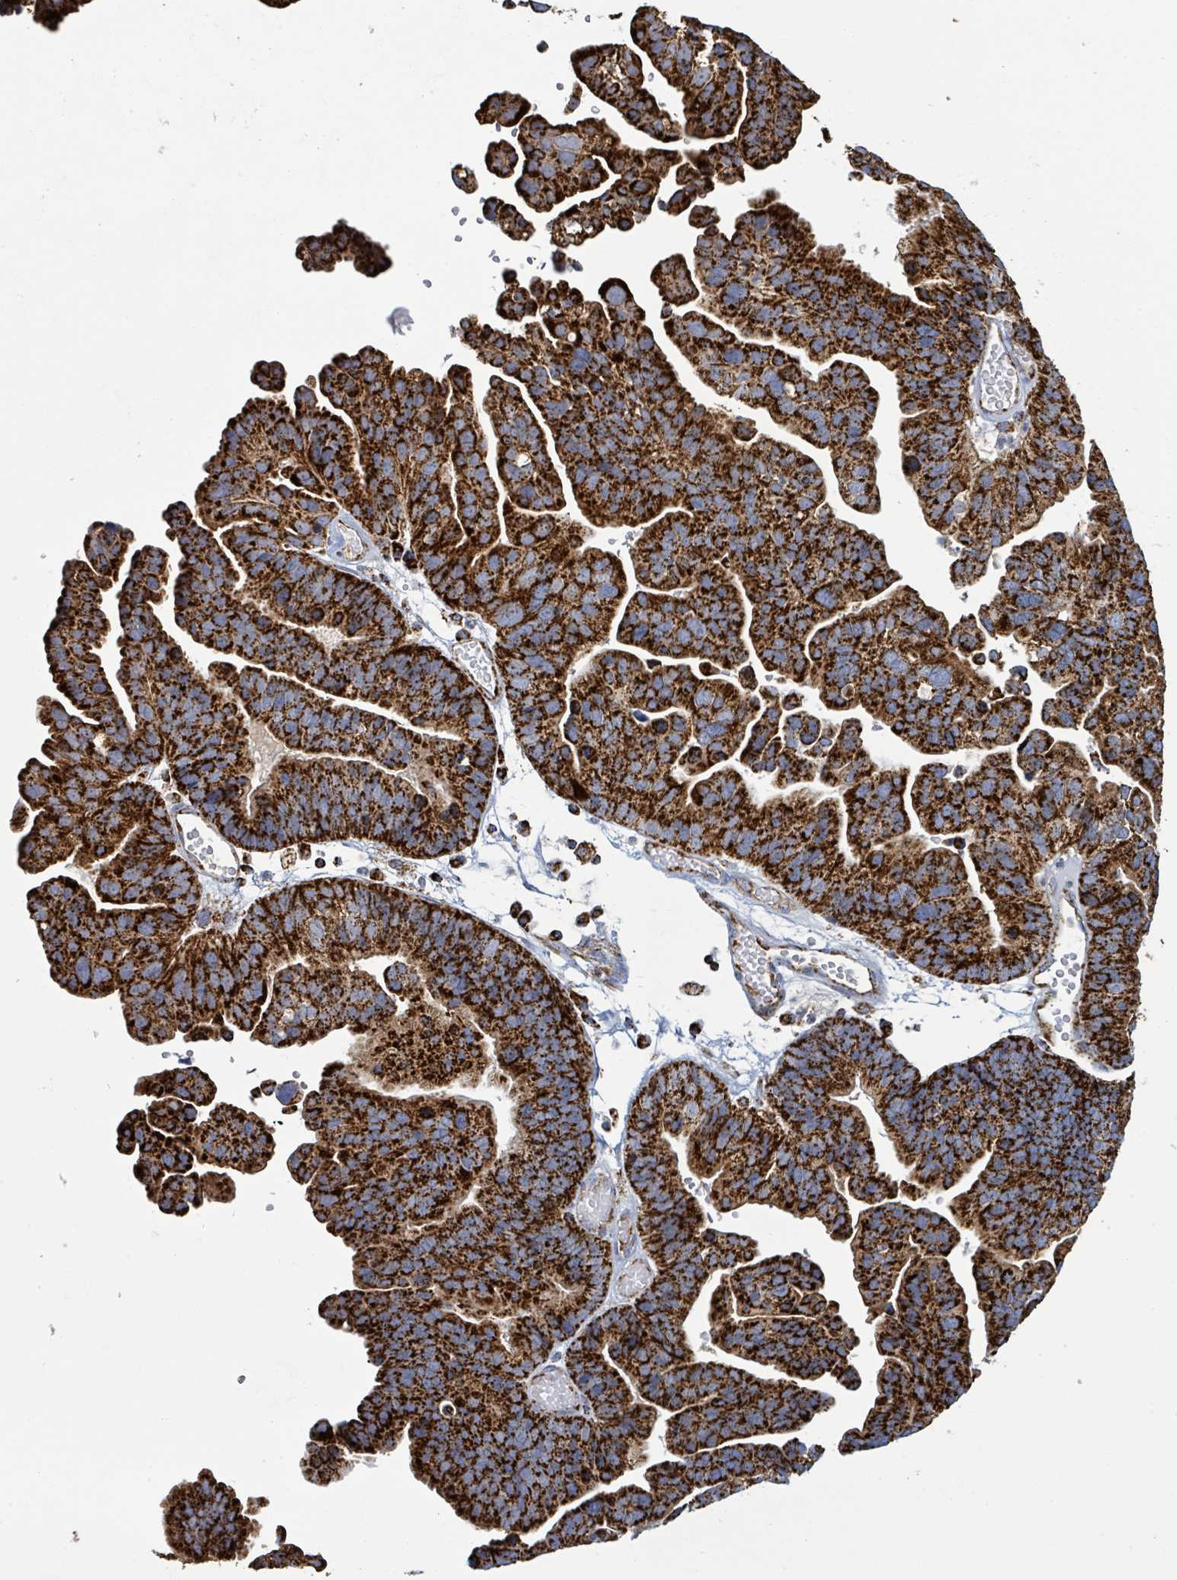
{"staining": {"intensity": "strong", "quantity": ">75%", "location": "cytoplasmic/membranous"}, "tissue": "ovarian cancer", "cell_type": "Tumor cells", "image_type": "cancer", "snomed": [{"axis": "morphology", "description": "Cystadenocarcinoma, serous, NOS"}, {"axis": "topography", "description": "Ovary"}], "caption": "This photomicrograph reveals immunohistochemistry staining of human ovarian cancer (serous cystadenocarcinoma), with high strong cytoplasmic/membranous positivity in about >75% of tumor cells.", "gene": "SUCLG2", "patient": {"sex": "female", "age": 56}}